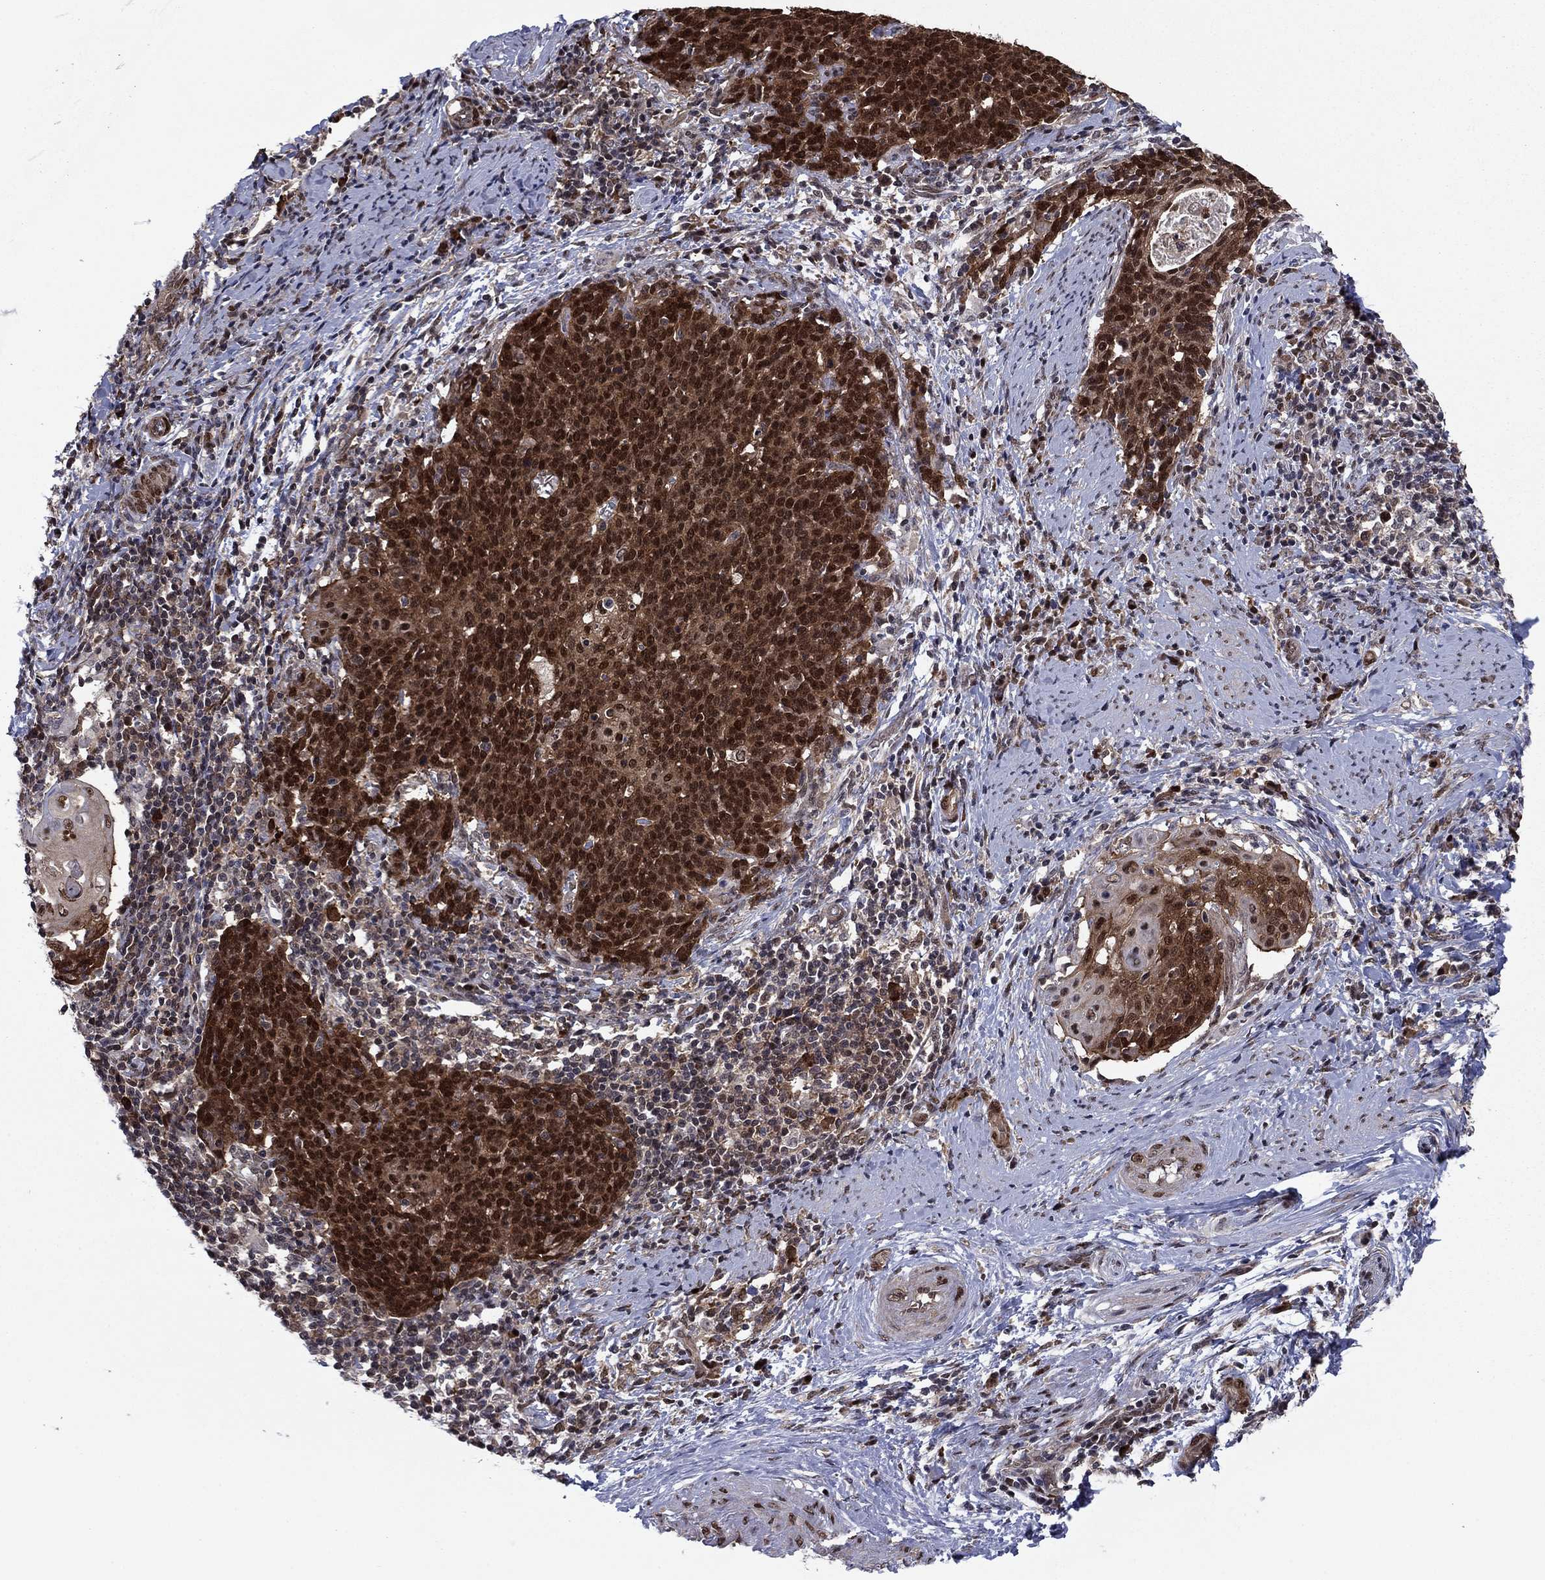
{"staining": {"intensity": "strong", "quantity": ">75%", "location": "cytoplasmic/membranous,nuclear"}, "tissue": "cervical cancer", "cell_type": "Tumor cells", "image_type": "cancer", "snomed": [{"axis": "morphology", "description": "Squamous cell carcinoma, NOS"}, {"axis": "topography", "description": "Cervix"}], "caption": "A high-resolution image shows immunohistochemistry (IHC) staining of cervical squamous cell carcinoma, which reveals strong cytoplasmic/membranous and nuclear staining in approximately >75% of tumor cells. The protein of interest is stained brown, and the nuclei are stained in blue (DAB (3,3'-diaminobenzidine) IHC with brightfield microscopy, high magnification).", "gene": "FKBP4", "patient": {"sex": "female", "age": 39}}